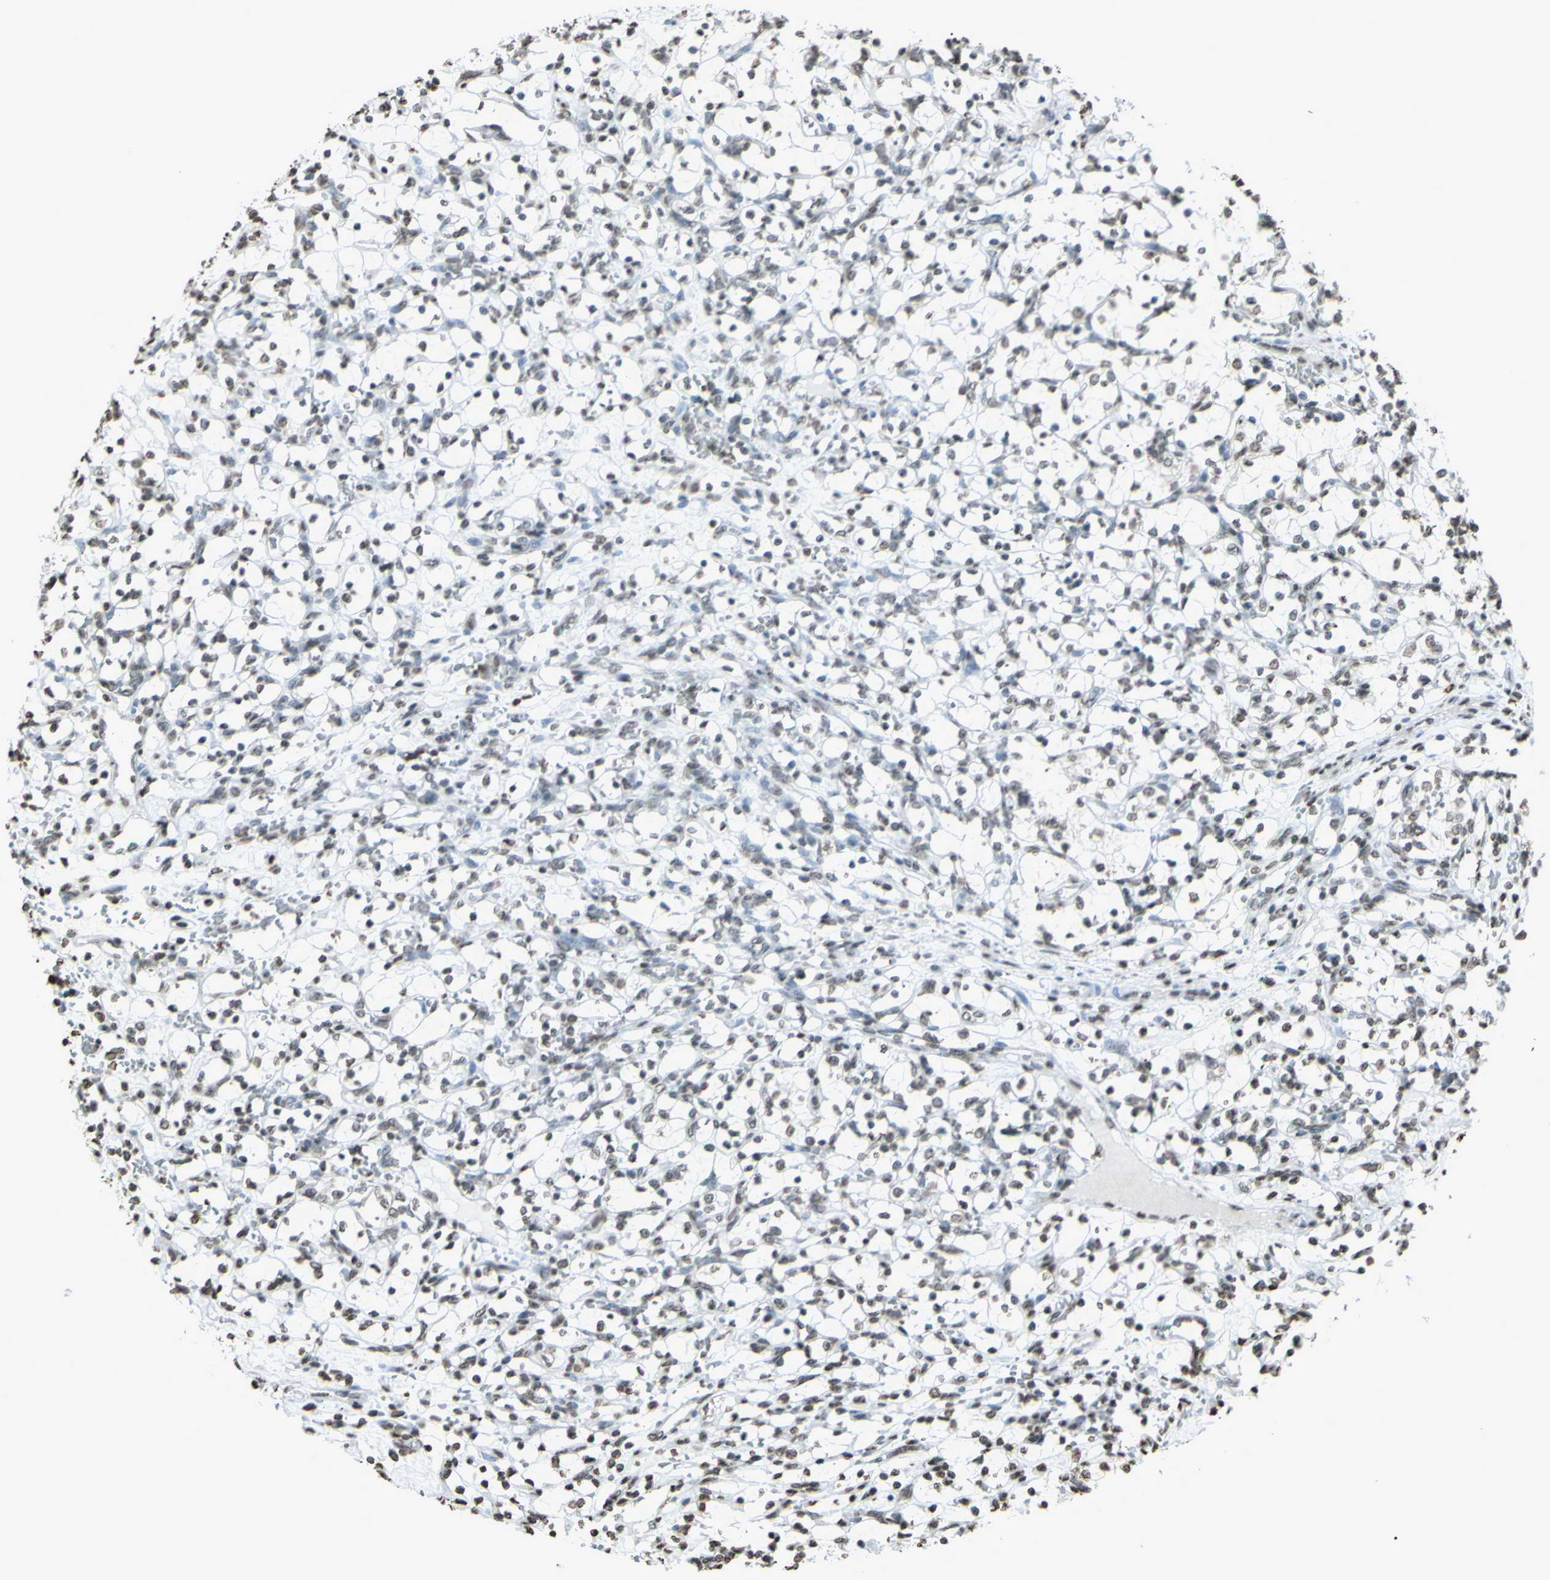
{"staining": {"intensity": "weak", "quantity": "<25%", "location": "nuclear"}, "tissue": "renal cancer", "cell_type": "Tumor cells", "image_type": "cancer", "snomed": [{"axis": "morphology", "description": "Adenocarcinoma, NOS"}, {"axis": "topography", "description": "Kidney"}], "caption": "A micrograph of human adenocarcinoma (renal) is negative for staining in tumor cells.", "gene": "CD79B", "patient": {"sex": "female", "age": 69}}